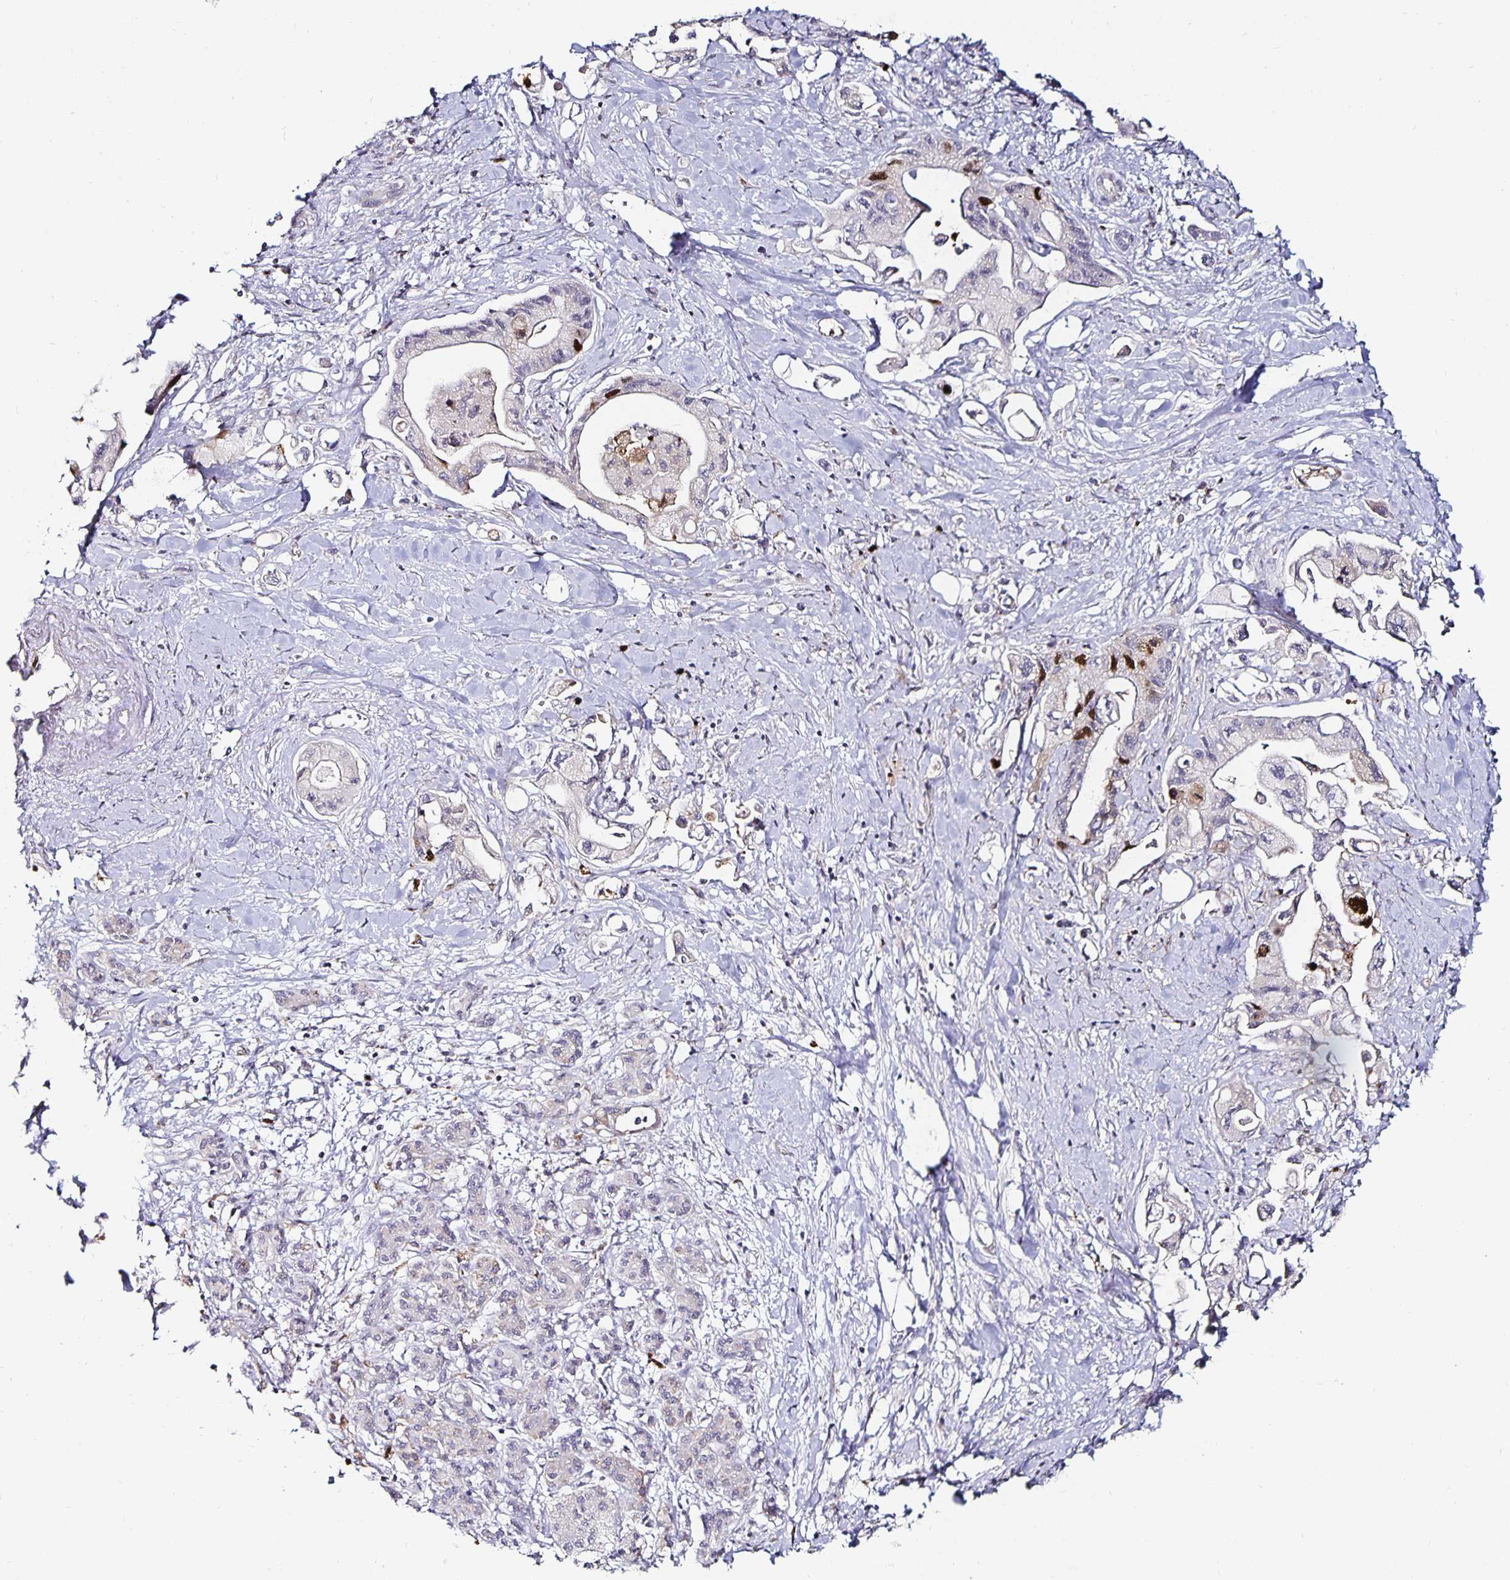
{"staining": {"intensity": "moderate", "quantity": "<25%", "location": "nuclear"}, "tissue": "pancreatic cancer", "cell_type": "Tumor cells", "image_type": "cancer", "snomed": [{"axis": "morphology", "description": "Adenocarcinoma, NOS"}, {"axis": "topography", "description": "Pancreas"}], "caption": "Immunohistochemistry (IHC) image of neoplastic tissue: pancreatic adenocarcinoma stained using immunohistochemistry displays low levels of moderate protein expression localized specifically in the nuclear of tumor cells, appearing as a nuclear brown color.", "gene": "ANLN", "patient": {"sex": "male", "age": 61}}